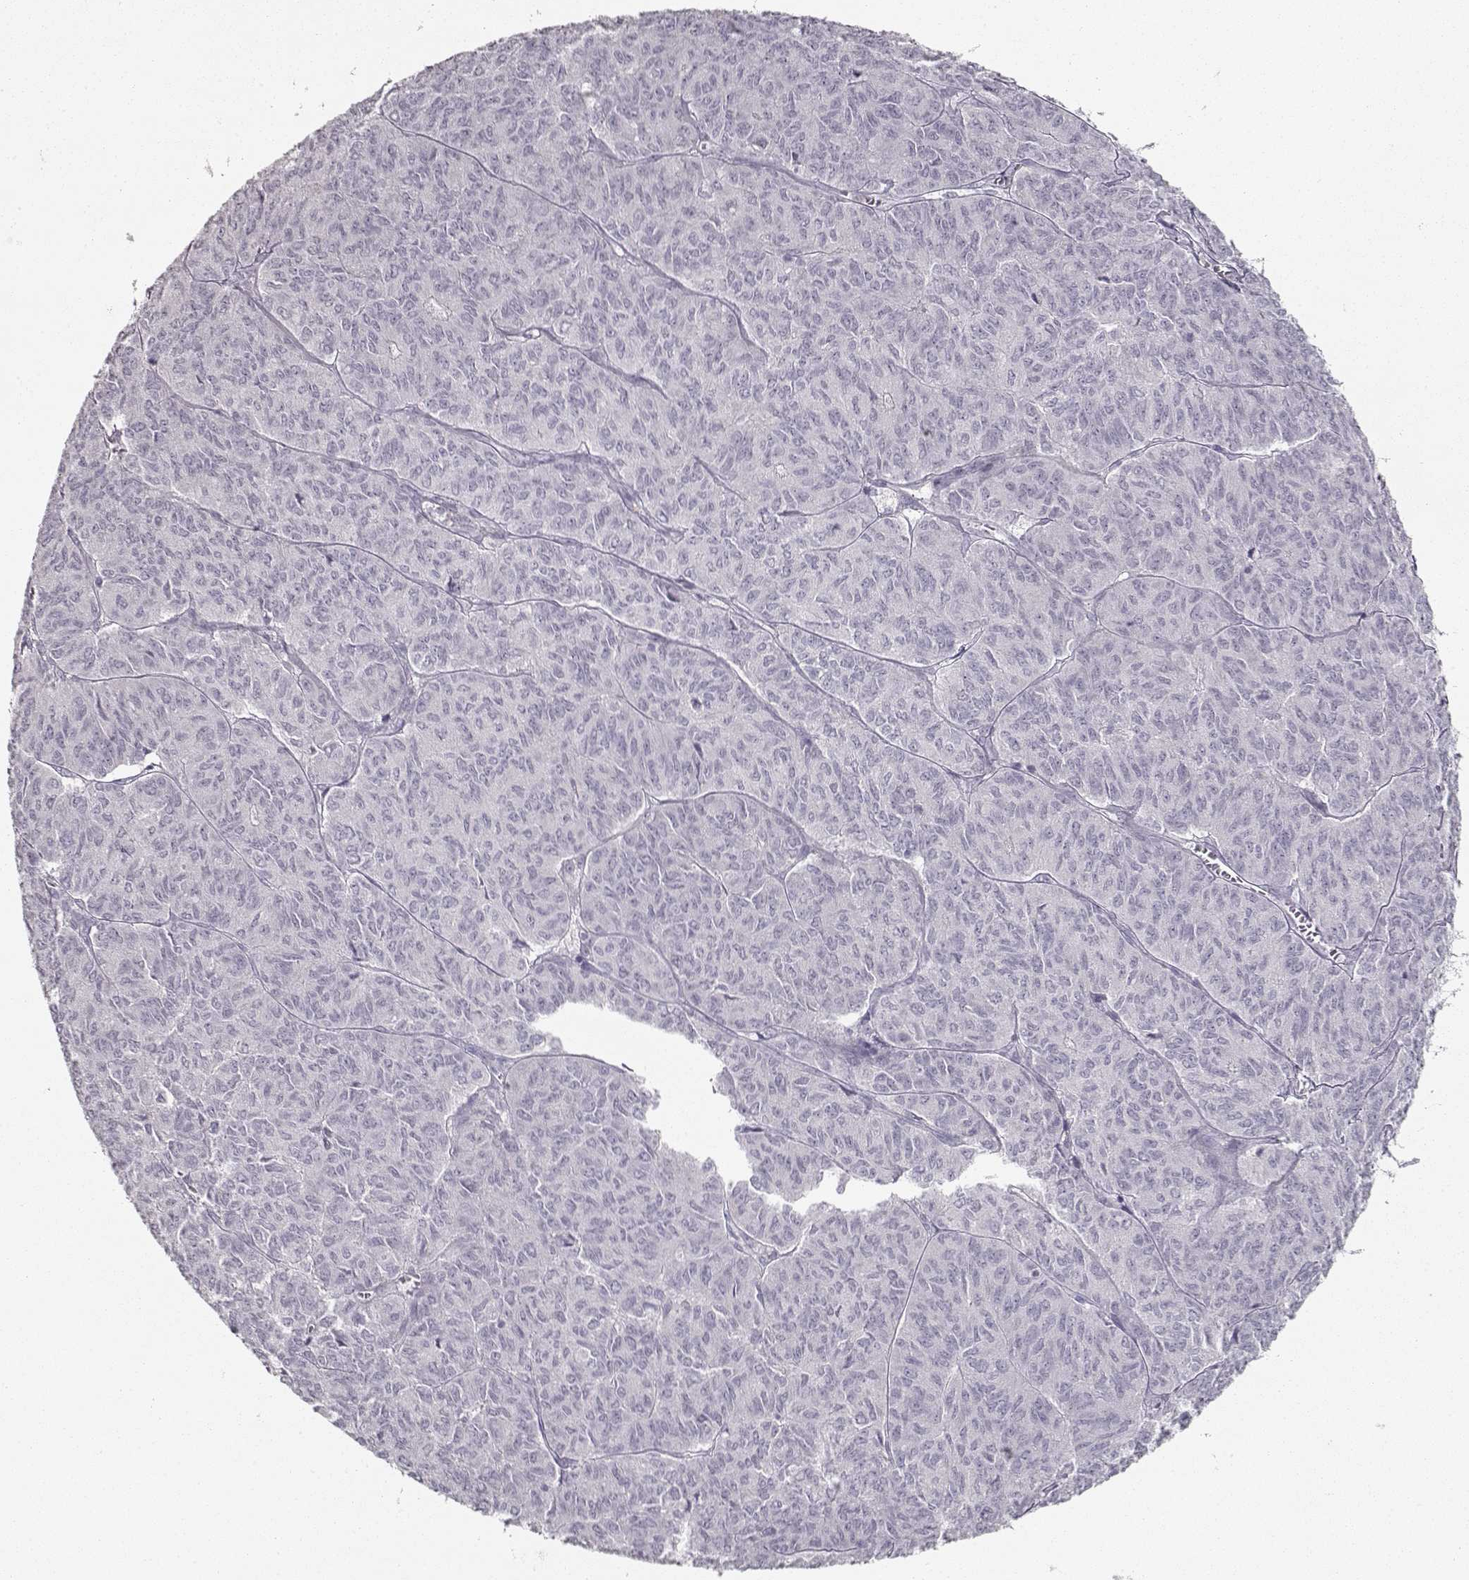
{"staining": {"intensity": "negative", "quantity": "none", "location": "none"}, "tissue": "ovarian cancer", "cell_type": "Tumor cells", "image_type": "cancer", "snomed": [{"axis": "morphology", "description": "Carcinoma, endometroid"}, {"axis": "topography", "description": "Ovary"}], "caption": "High power microscopy histopathology image of an immunohistochemistry photomicrograph of ovarian cancer (endometroid carcinoma), revealing no significant expression in tumor cells.", "gene": "S100B", "patient": {"sex": "female", "age": 80}}